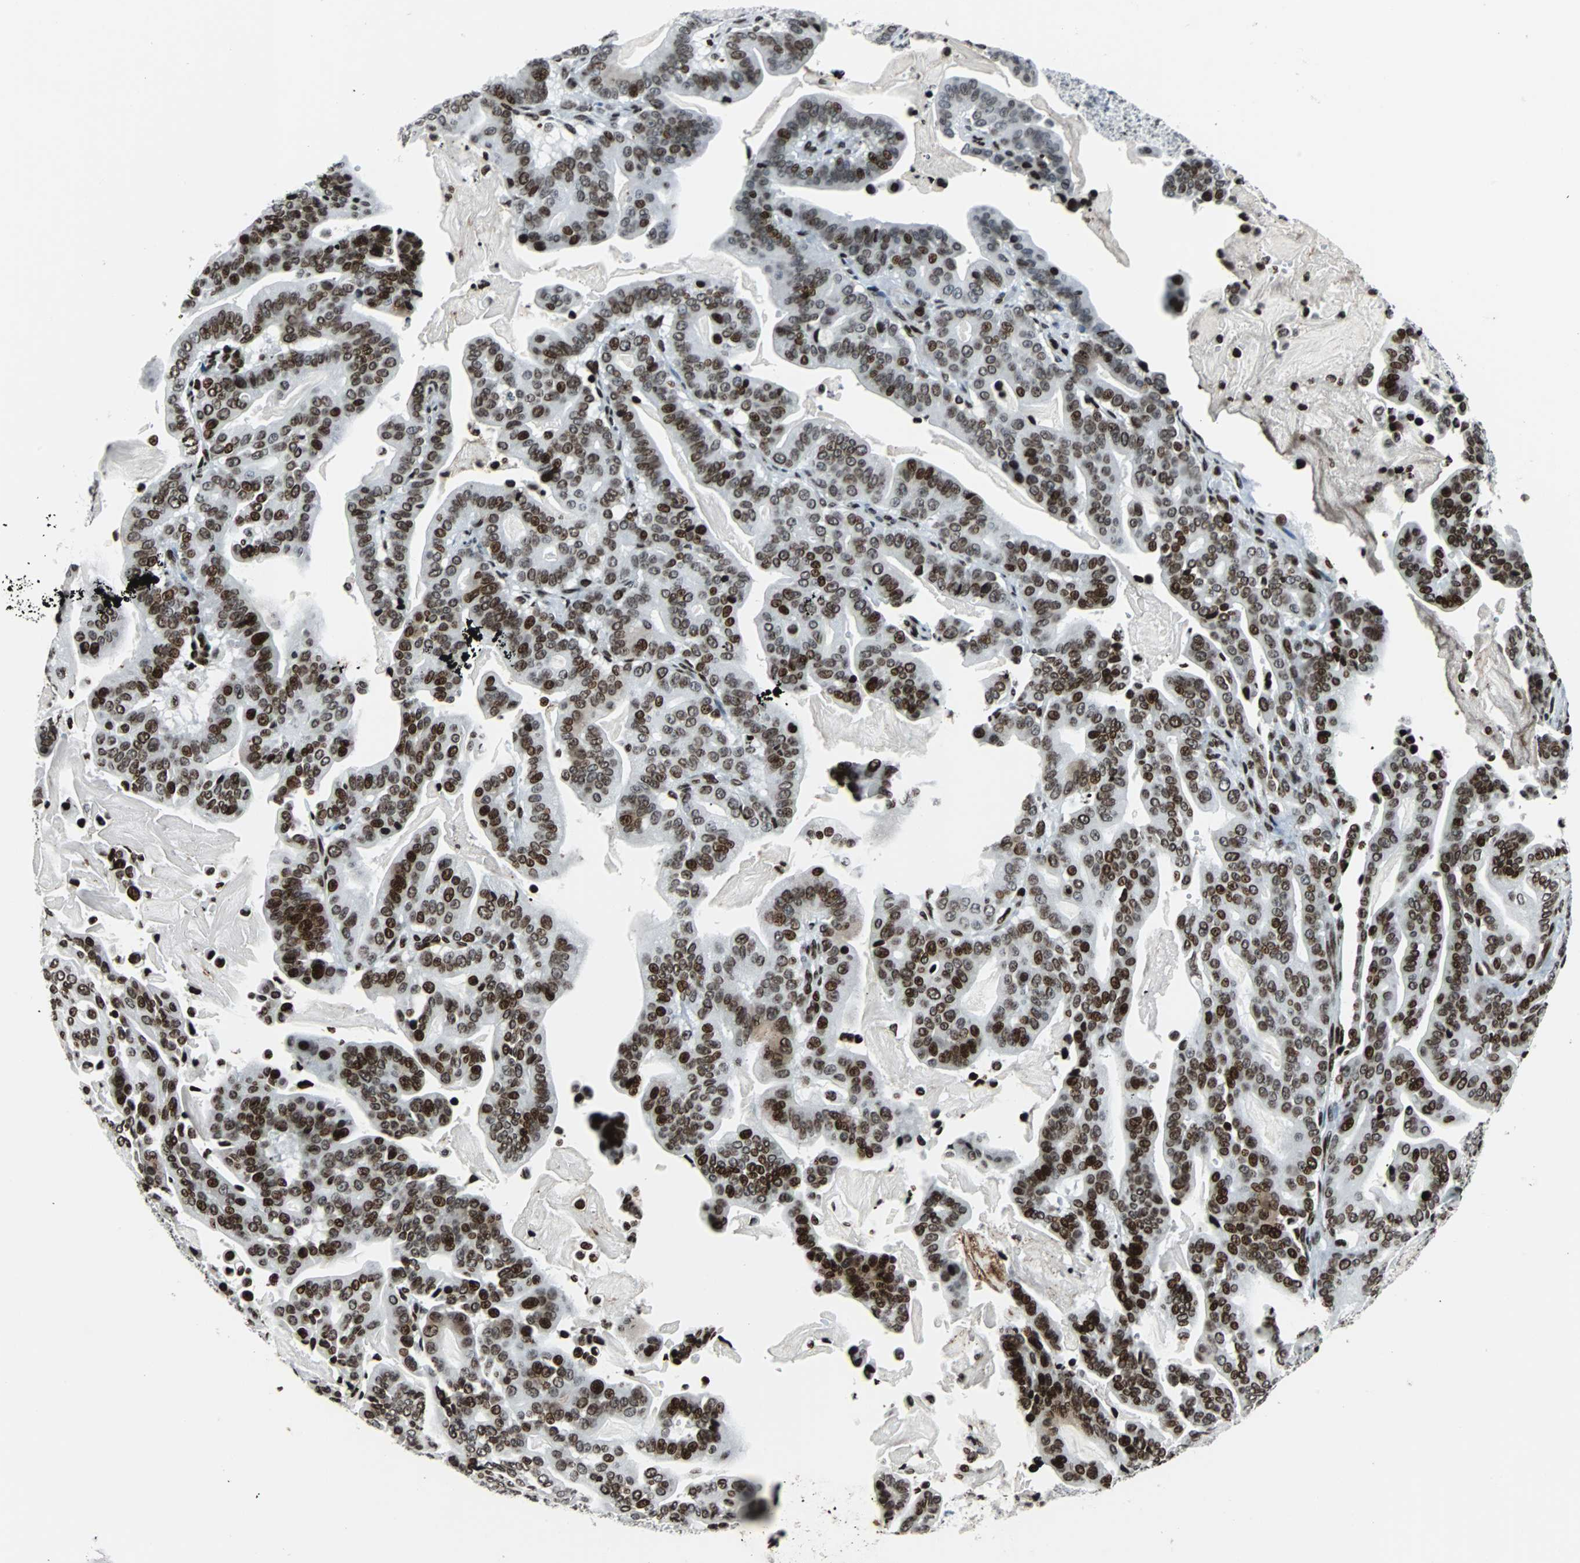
{"staining": {"intensity": "strong", "quantity": ">75%", "location": "nuclear"}, "tissue": "pancreatic cancer", "cell_type": "Tumor cells", "image_type": "cancer", "snomed": [{"axis": "morphology", "description": "Adenocarcinoma, NOS"}, {"axis": "topography", "description": "Pancreas"}], "caption": "This is an image of IHC staining of pancreatic cancer (adenocarcinoma), which shows strong positivity in the nuclear of tumor cells.", "gene": "ZNF131", "patient": {"sex": "male", "age": 63}}